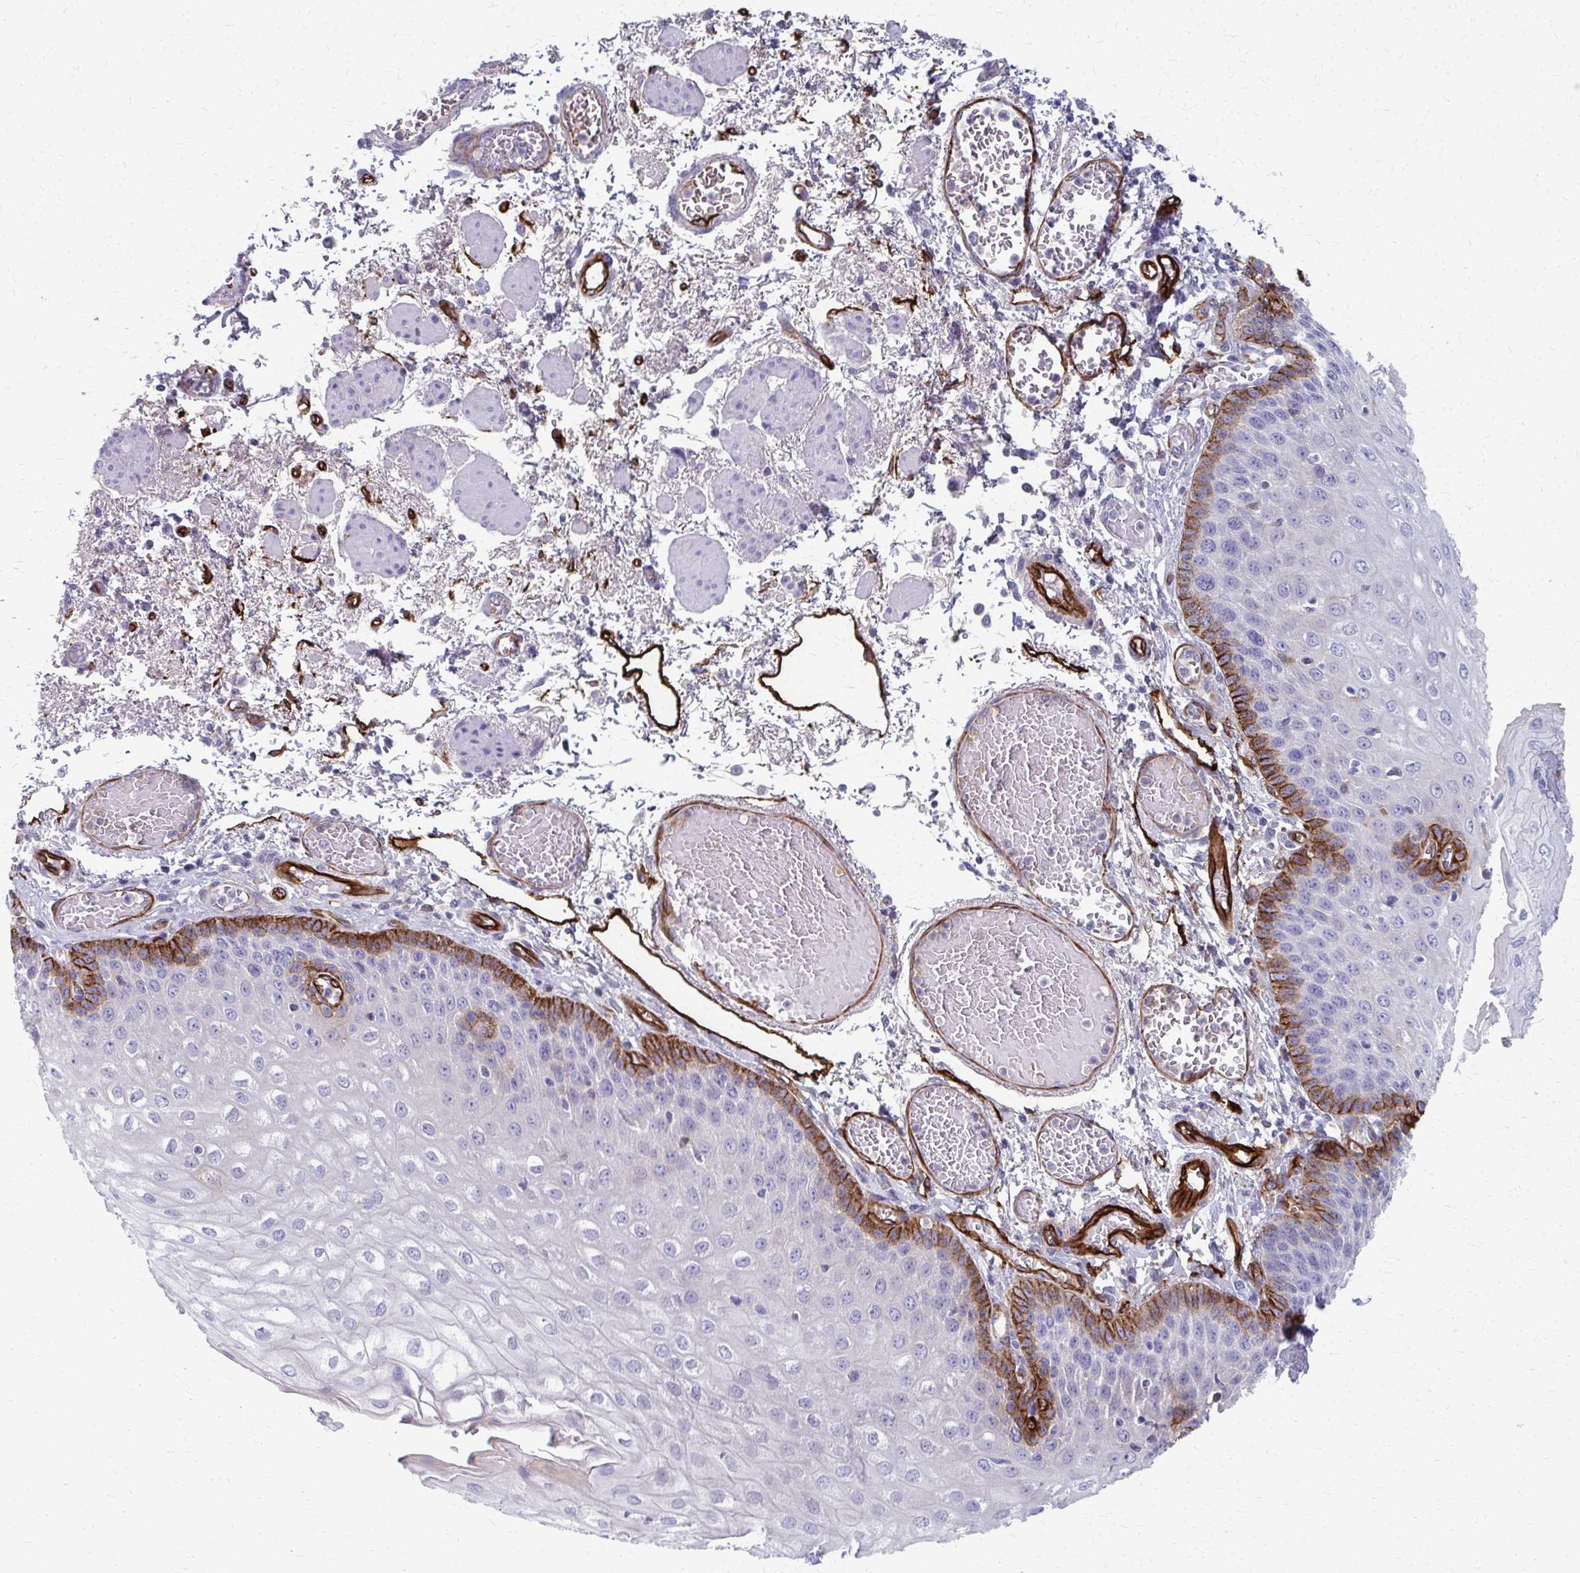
{"staining": {"intensity": "moderate", "quantity": "<25%", "location": "cytoplasmic/membranous"}, "tissue": "esophagus", "cell_type": "Squamous epithelial cells", "image_type": "normal", "snomed": [{"axis": "morphology", "description": "Normal tissue, NOS"}, {"axis": "morphology", "description": "Adenocarcinoma, NOS"}, {"axis": "topography", "description": "Esophagus"}], "caption": "A high-resolution micrograph shows immunohistochemistry (IHC) staining of benign esophagus, which demonstrates moderate cytoplasmic/membranous expression in approximately <25% of squamous epithelial cells. The staining was performed using DAB (3,3'-diaminobenzidine), with brown indicating positive protein expression. Nuclei are stained blue with hematoxylin.", "gene": "ADIPOQ", "patient": {"sex": "male", "age": 81}}